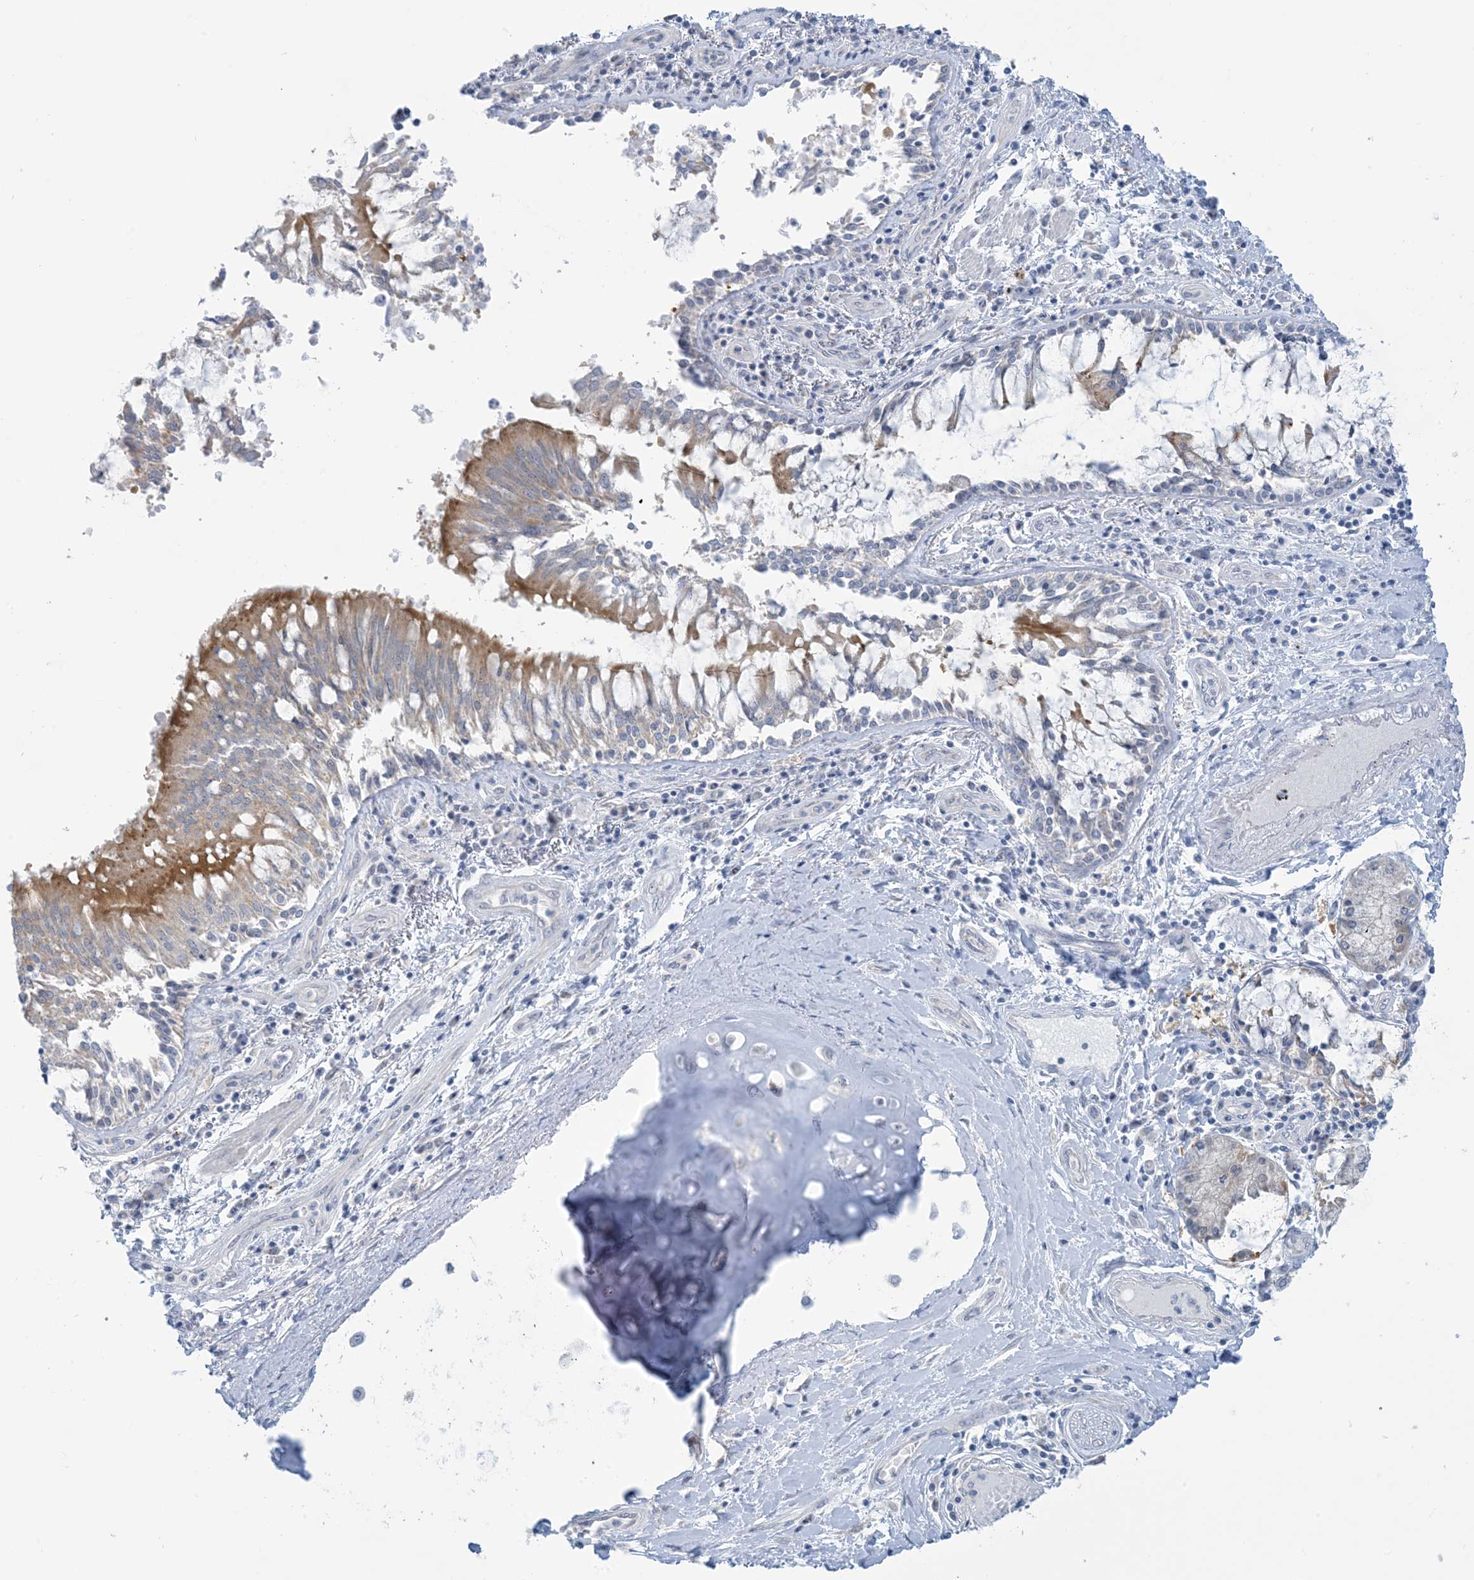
{"staining": {"intensity": "negative", "quantity": "none", "location": "none"}, "tissue": "adipose tissue", "cell_type": "Adipocytes", "image_type": "normal", "snomed": [{"axis": "morphology", "description": "Normal tissue, NOS"}, {"axis": "topography", "description": "Cartilage tissue"}, {"axis": "topography", "description": "Bronchus"}, {"axis": "topography", "description": "Lung"}, {"axis": "topography", "description": "Peripheral nerve tissue"}], "caption": "Benign adipose tissue was stained to show a protein in brown. There is no significant expression in adipocytes.", "gene": "MRPS18A", "patient": {"sex": "female", "age": 49}}